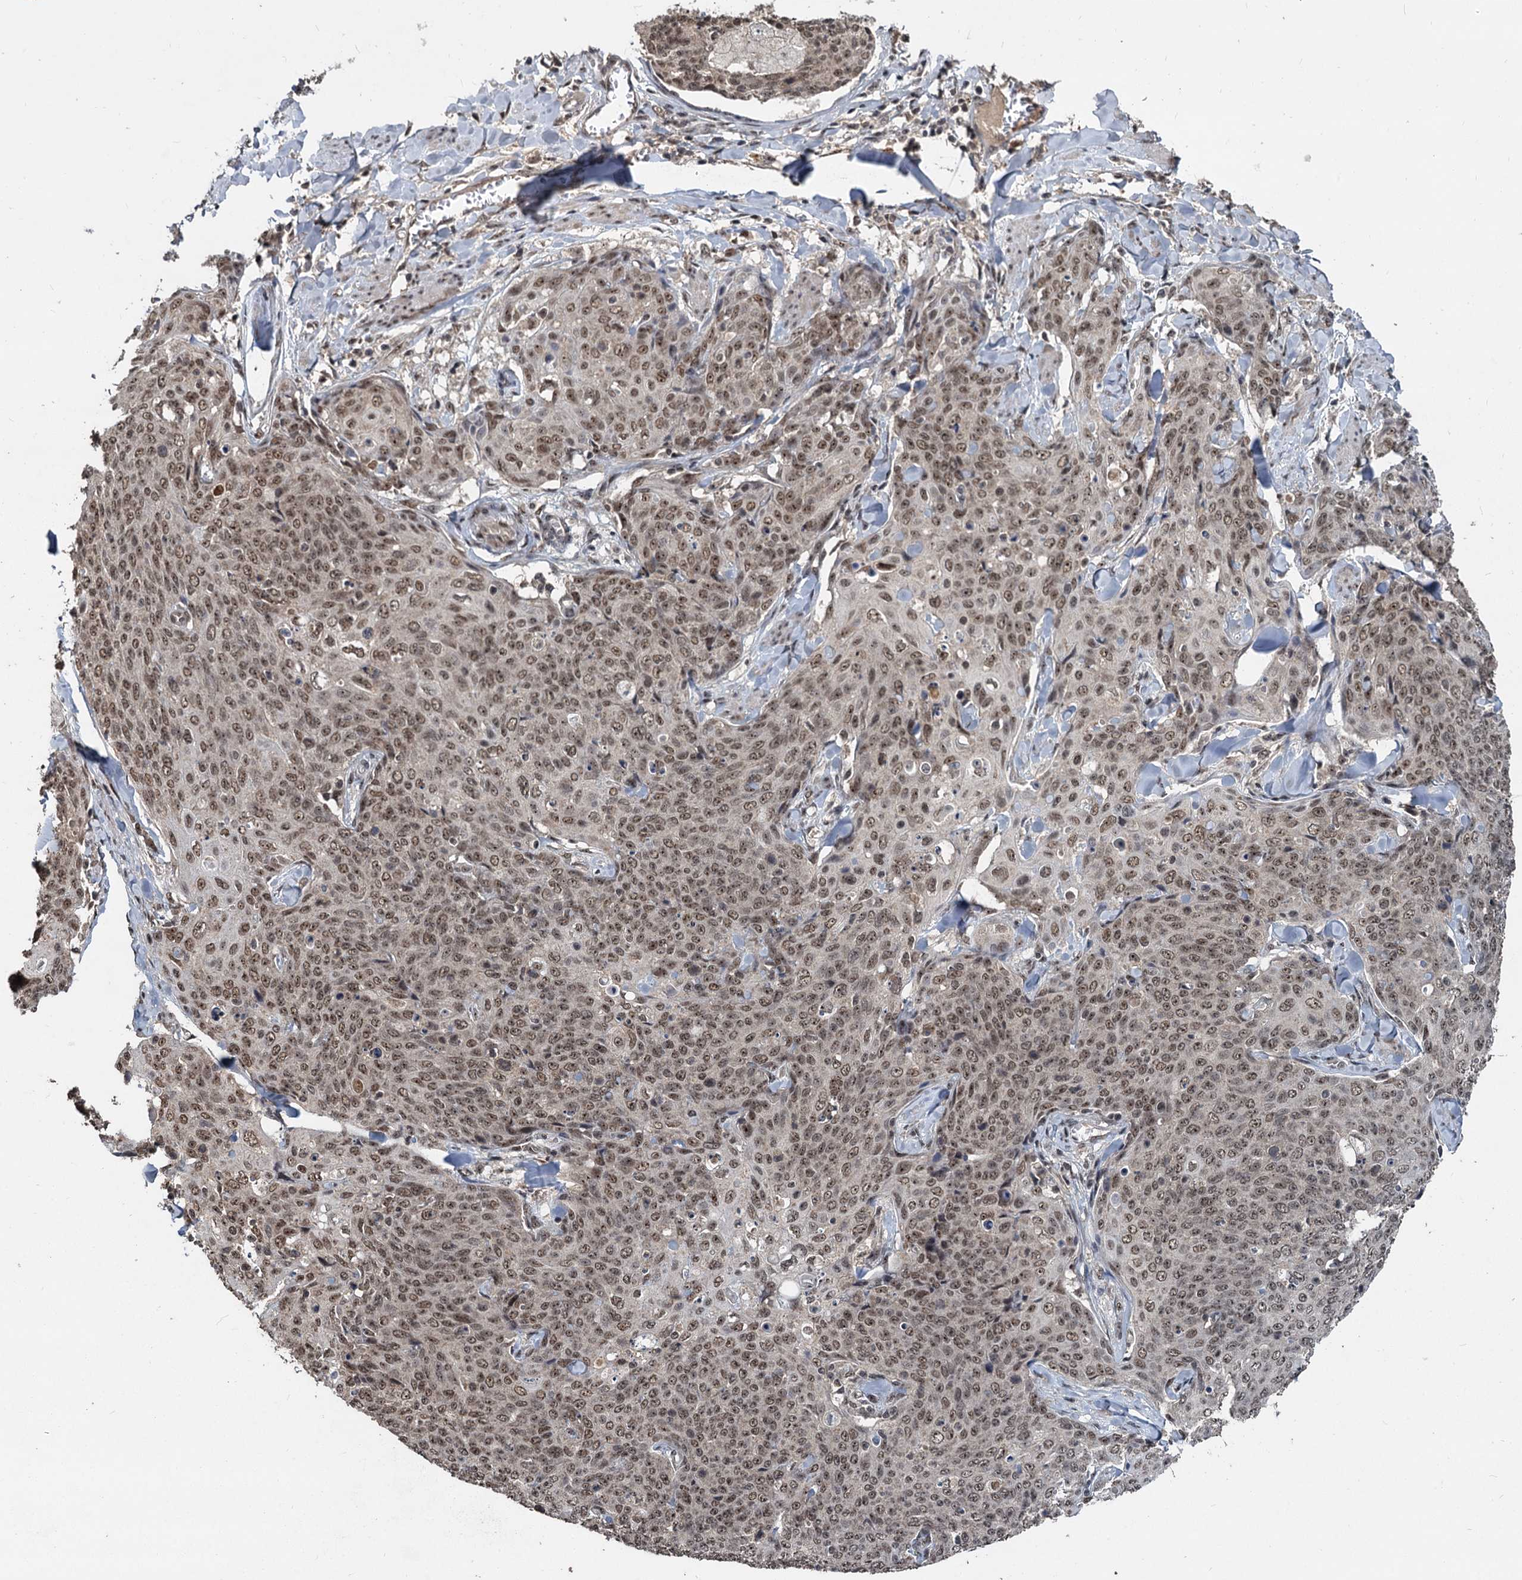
{"staining": {"intensity": "moderate", "quantity": ">75%", "location": "nuclear"}, "tissue": "skin cancer", "cell_type": "Tumor cells", "image_type": "cancer", "snomed": [{"axis": "morphology", "description": "Squamous cell carcinoma, NOS"}, {"axis": "topography", "description": "Skin"}, {"axis": "topography", "description": "Vulva"}], "caption": "Immunohistochemistry (IHC) histopathology image of skin cancer stained for a protein (brown), which demonstrates medium levels of moderate nuclear expression in about >75% of tumor cells.", "gene": "FAM216B", "patient": {"sex": "female", "age": 85}}